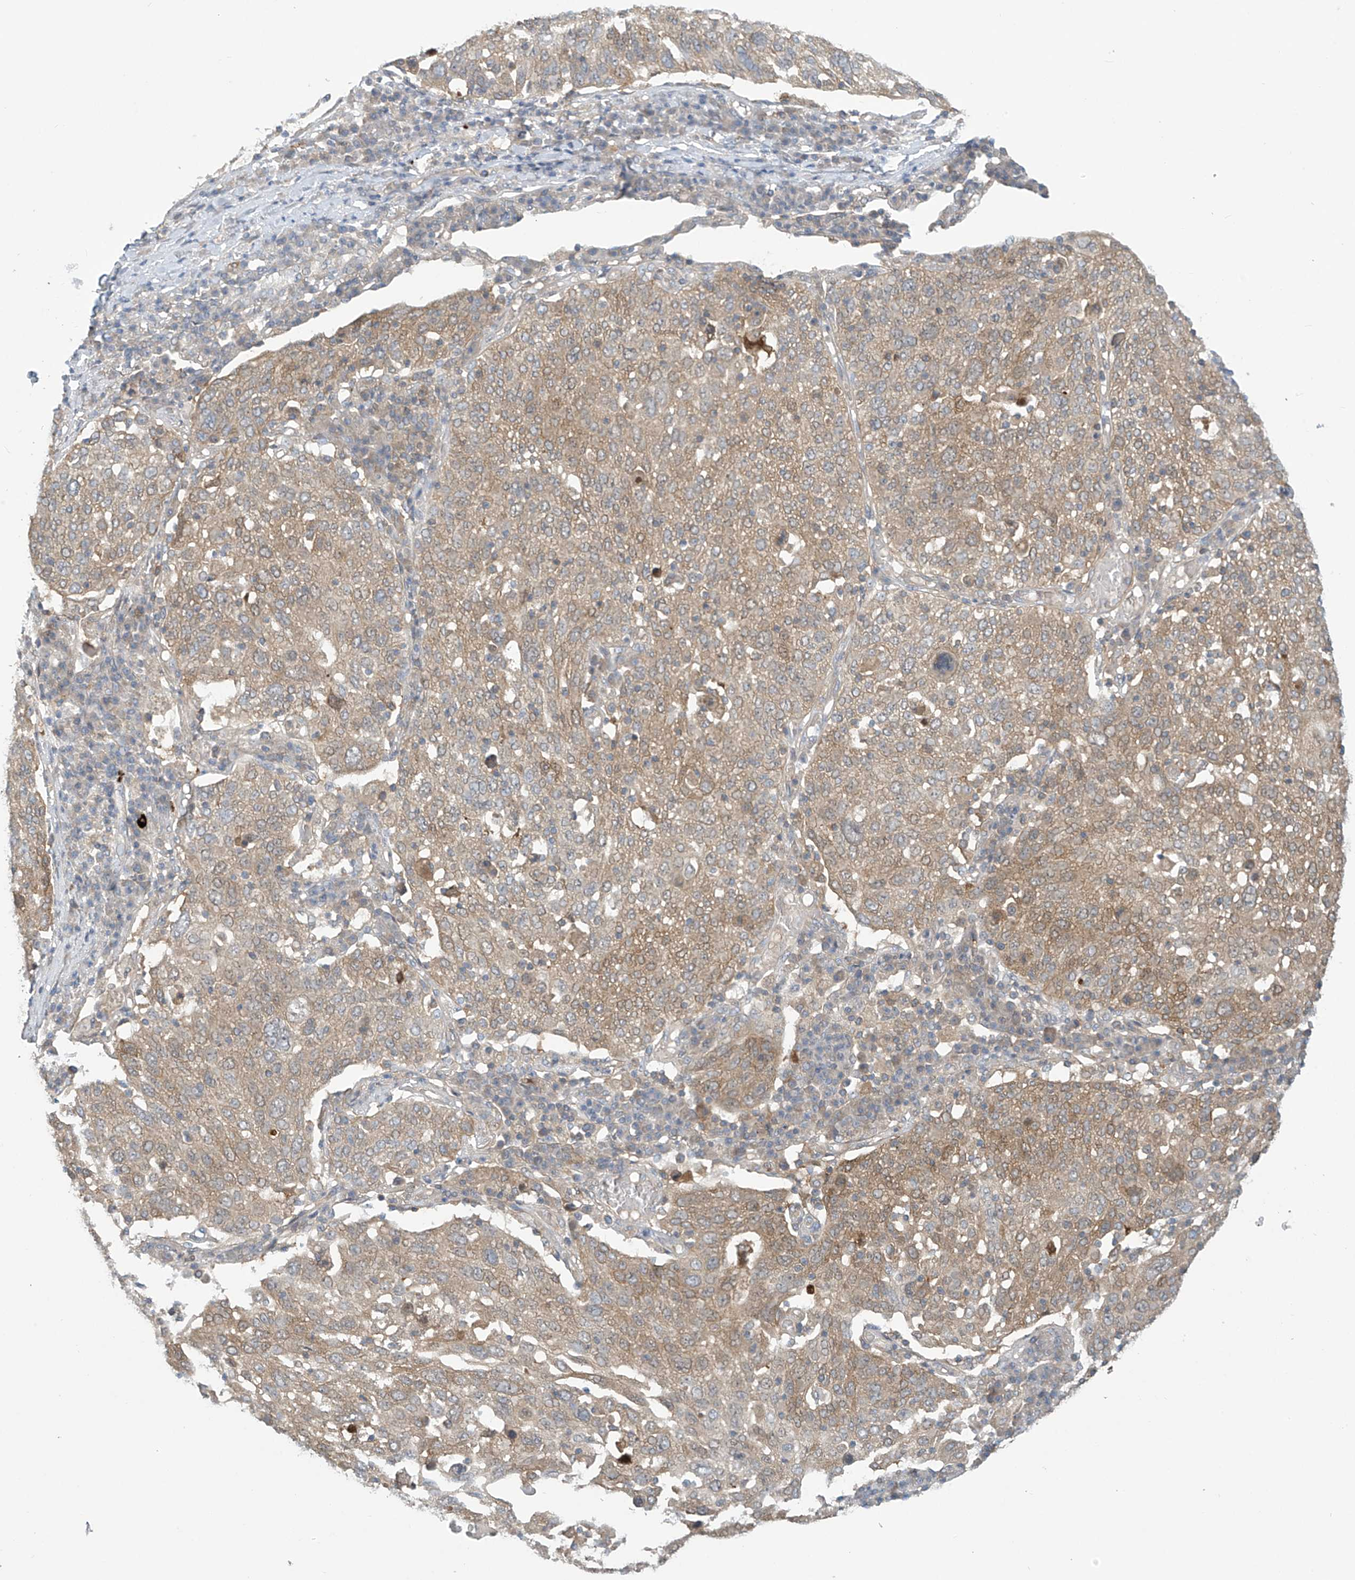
{"staining": {"intensity": "moderate", "quantity": ">75%", "location": "cytoplasmic/membranous"}, "tissue": "lung cancer", "cell_type": "Tumor cells", "image_type": "cancer", "snomed": [{"axis": "morphology", "description": "Squamous cell carcinoma, NOS"}, {"axis": "topography", "description": "Lung"}], "caption": "Immunohistochemistry (IHC) image of lung cancer (squamous cell carcinoma) stained for a protein (brown), which reveals medium levels of moderate cytoplasmic/membranous expression in approximately >75% of tumor cells.", "gene": "ADI1", "patient": {"sex": "male", "age": 65}}